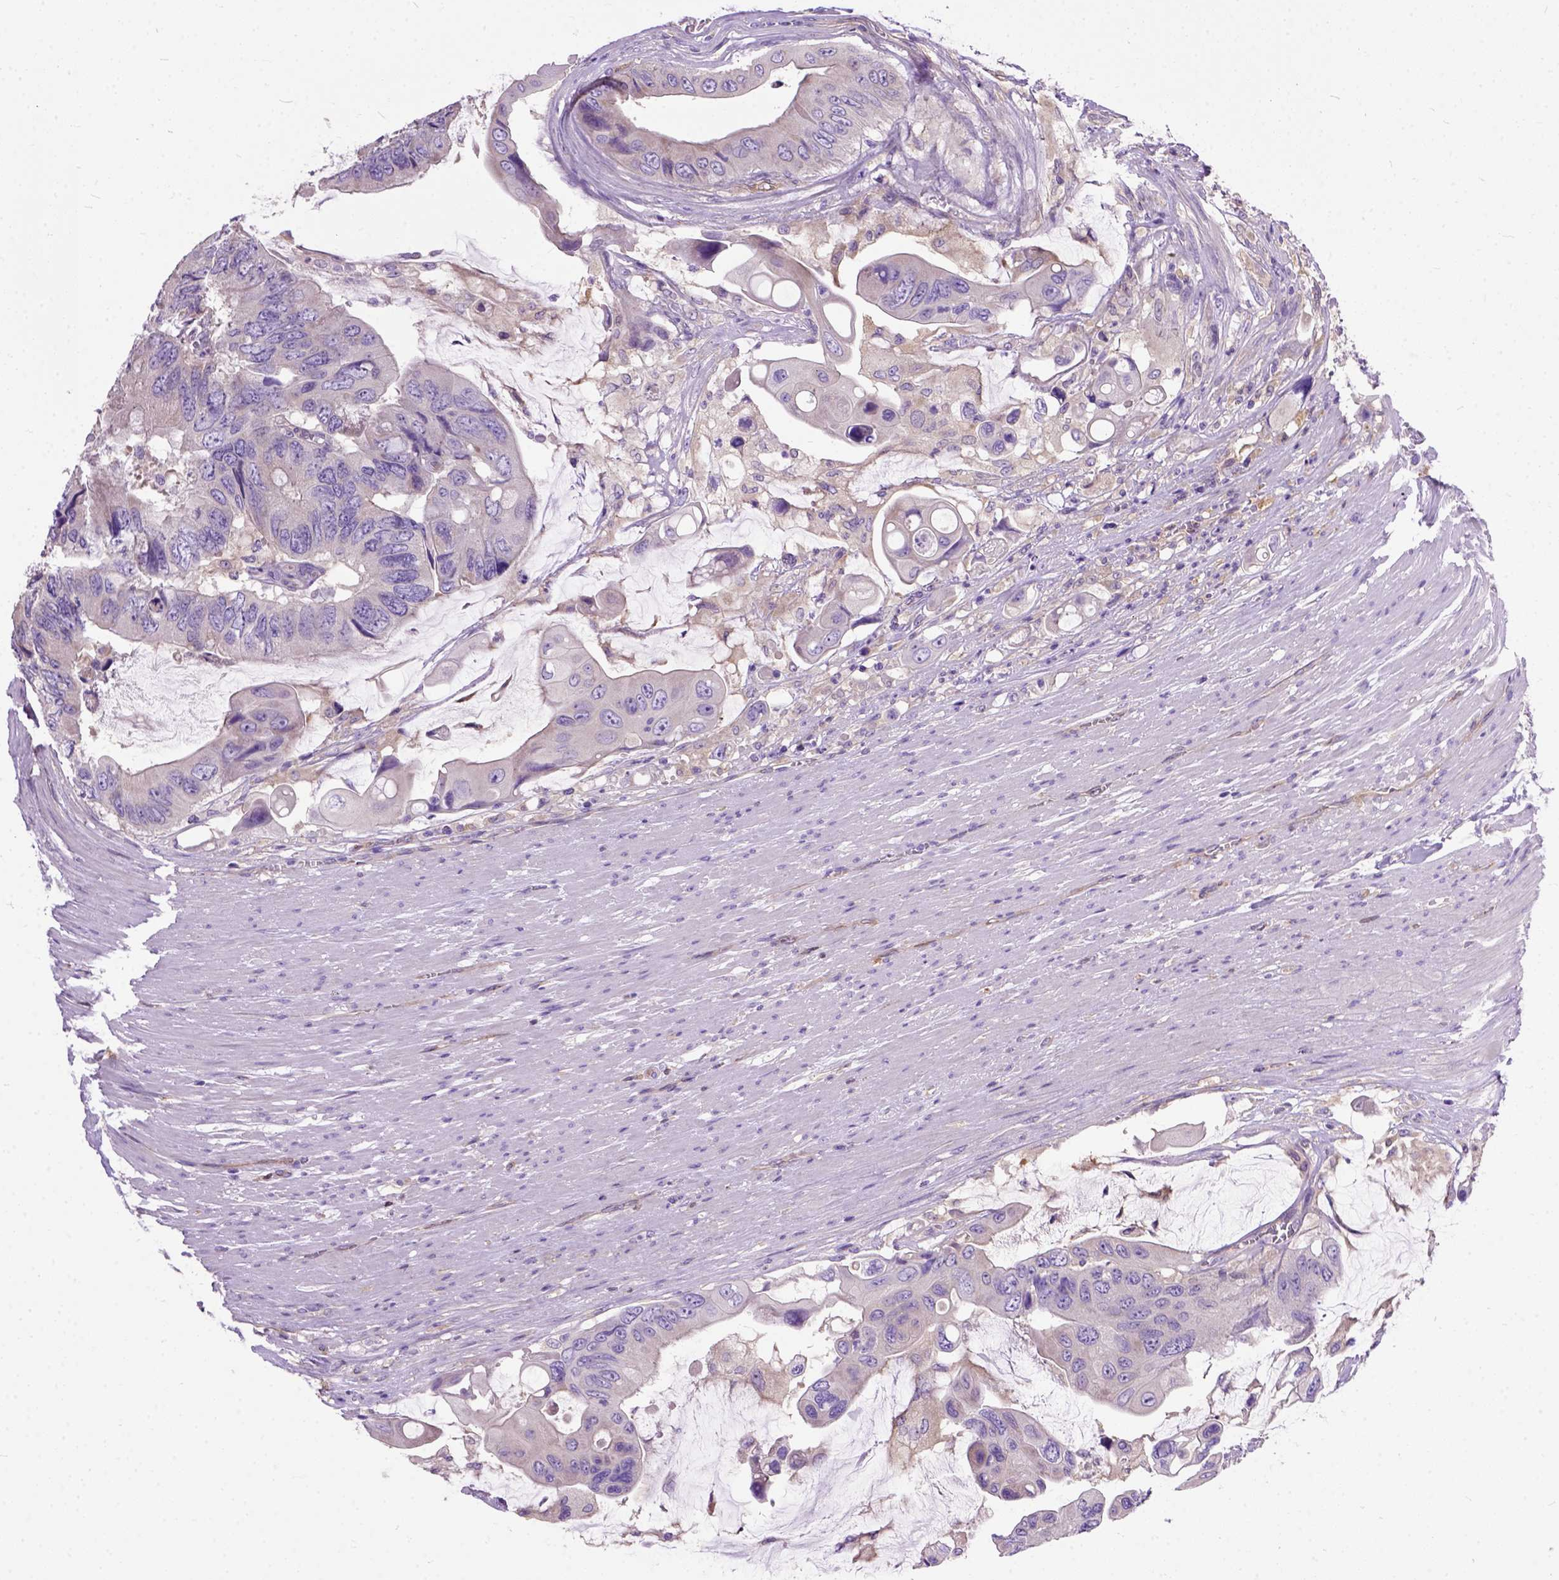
{"staining": {"intensity": "negative", "quantity": "none", "location": "none"}, "tissue": "colorectal cancer", "cell_type": "Tumor cells", "image_type": "cancer", "snomed": [{"axis": "morphology", "description": "Adenocarcinoma, NOS"}, {"axis": "topography", "description": "Rectum"}], "caption": "Immunohistochemistry (IHC) of colorectal cancer (adenocarcinoma) demonstrates no staining in tumor cells.", "gene": "SEMA4F", "patient": {"sex": "male", "age": 63}}